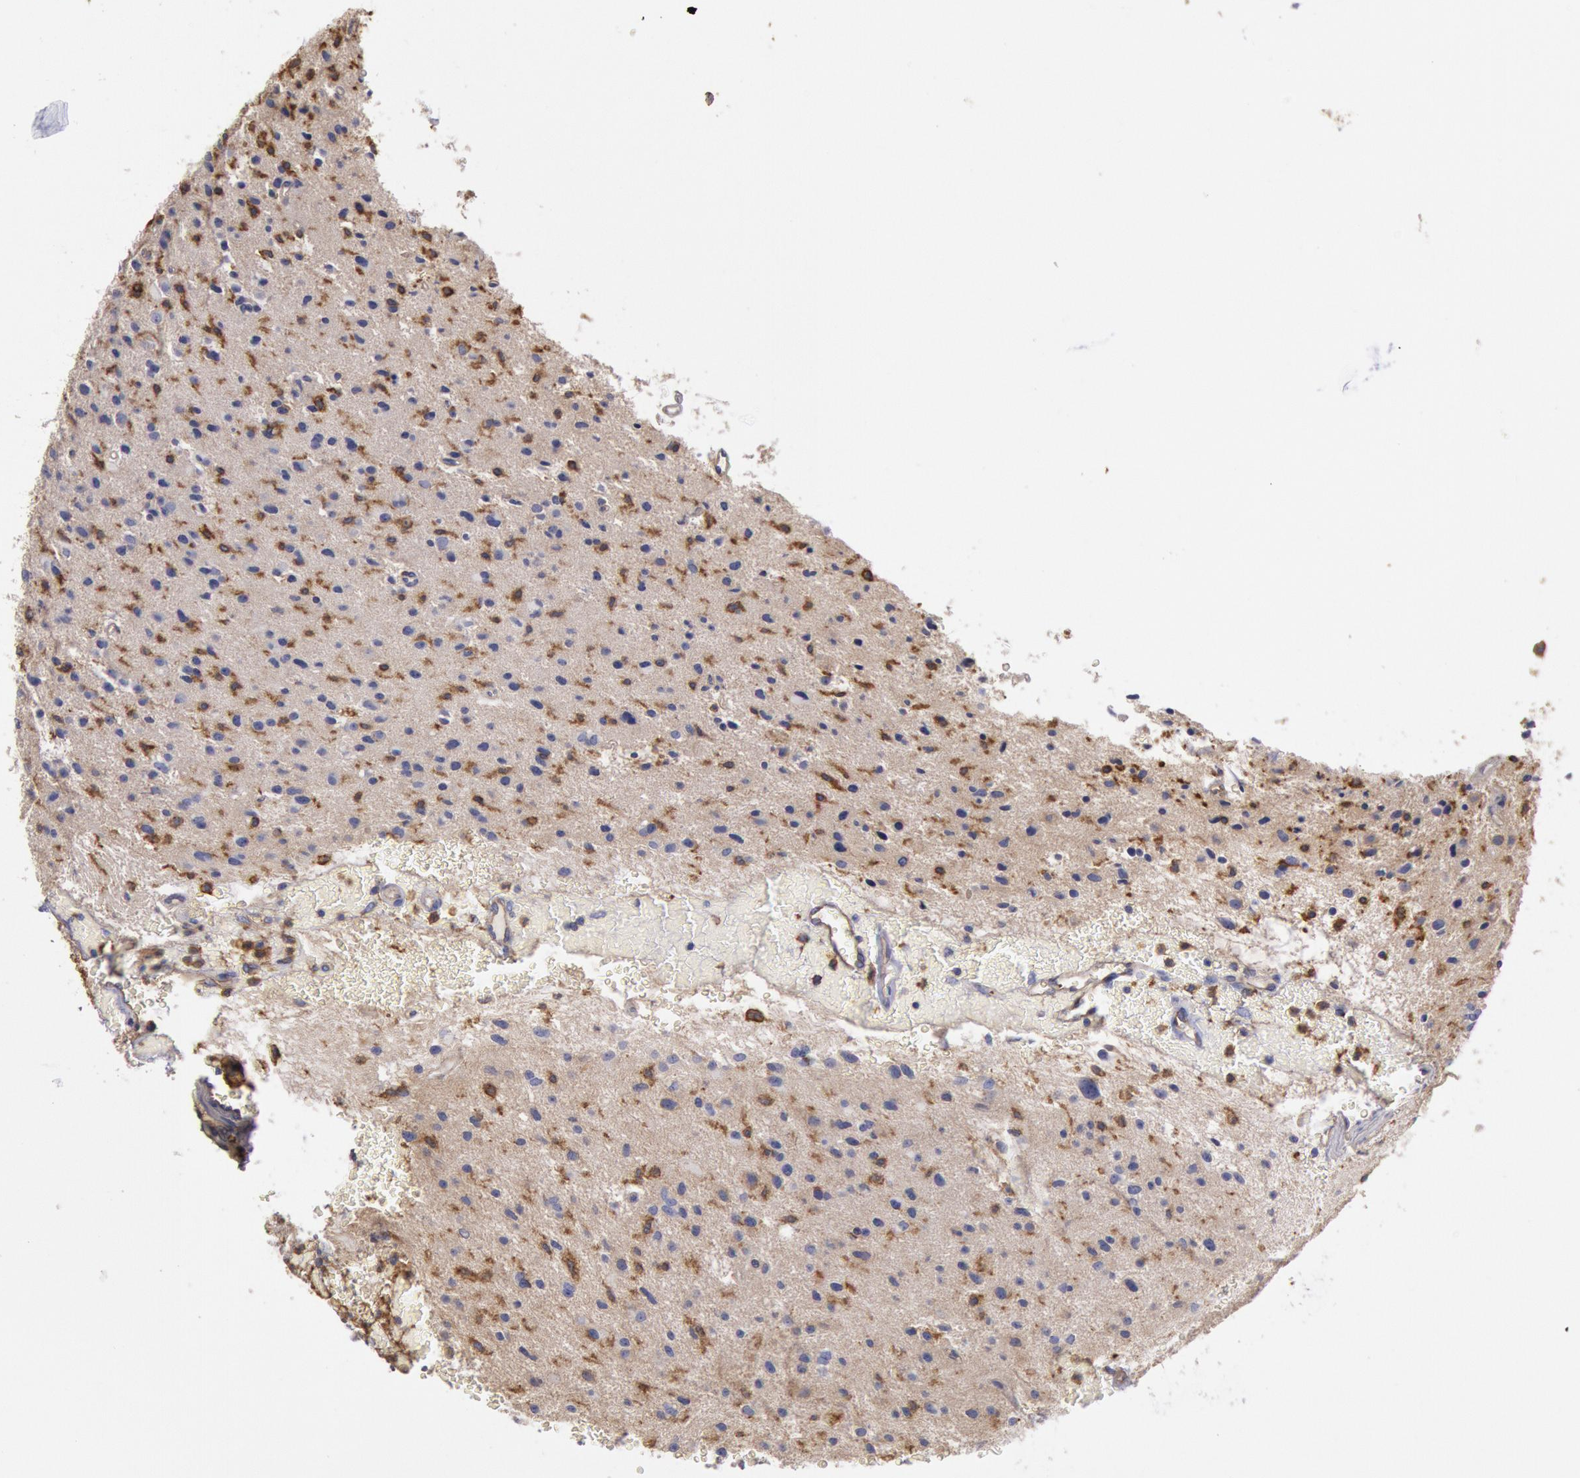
{"staining": {"intensity": "moderate", "quantity": "<25%", "location": "cytoplasmic/membranous"}, "tissue": "glioma", "cell_type": "Tumor cells", "image_type": "cancer", "snomed": [{"axis": "morphology", "description": "Glioma, malignant, Low grade"}, {"axis": "topography", "description": "Brain"}], "caption": "Moderate cytoplasmic/membranous positivity for a protein is identified in approximately <25% of tumor cells of malignant glioma (low-grade) using immunohistochemistry.", "gene": "SNAP23", "patient": {"sex": "female", "age": 46}}